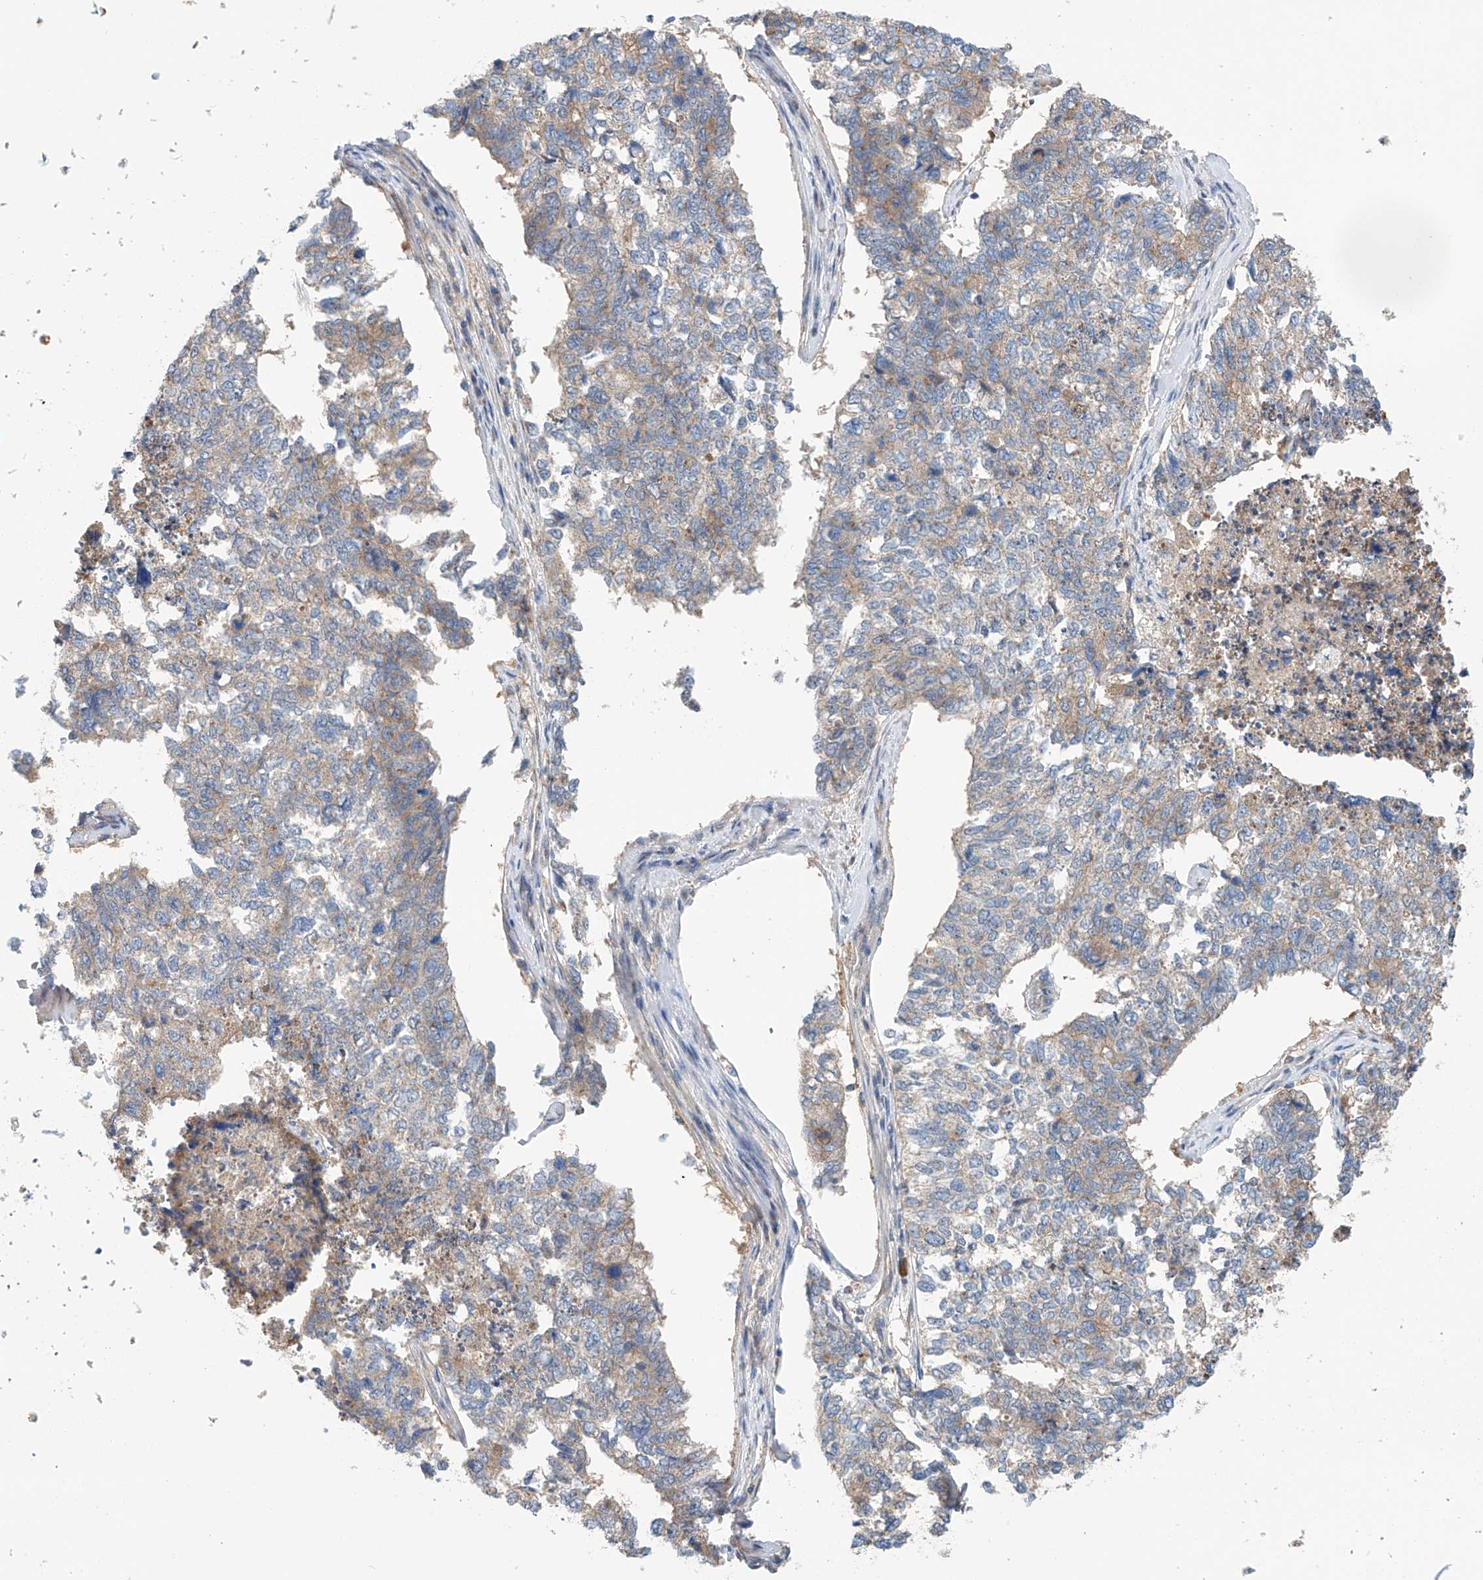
{"staining": {"intensity": "weak", "quantity": "25%-75%", "location": "cytoplasmic/membranous"}, "tissue": "cervical cancer", "cell_type": "Tumor cells", "image_type": "cancer", "snomed": [{"axis": "morphology", "description": "Squamous cell carcinoma, NOS"}, {"axis": "topography", "description": "Cervix"}], "caption": "Tumor cells demonstrate low levels of weak cytoplasmic/membranous expression in approximately 25%-75% of cells in human cervical squamous cell carcinoma.", "gene": "SLC22A7", "patient": {"sex": "female", "age": 63}}